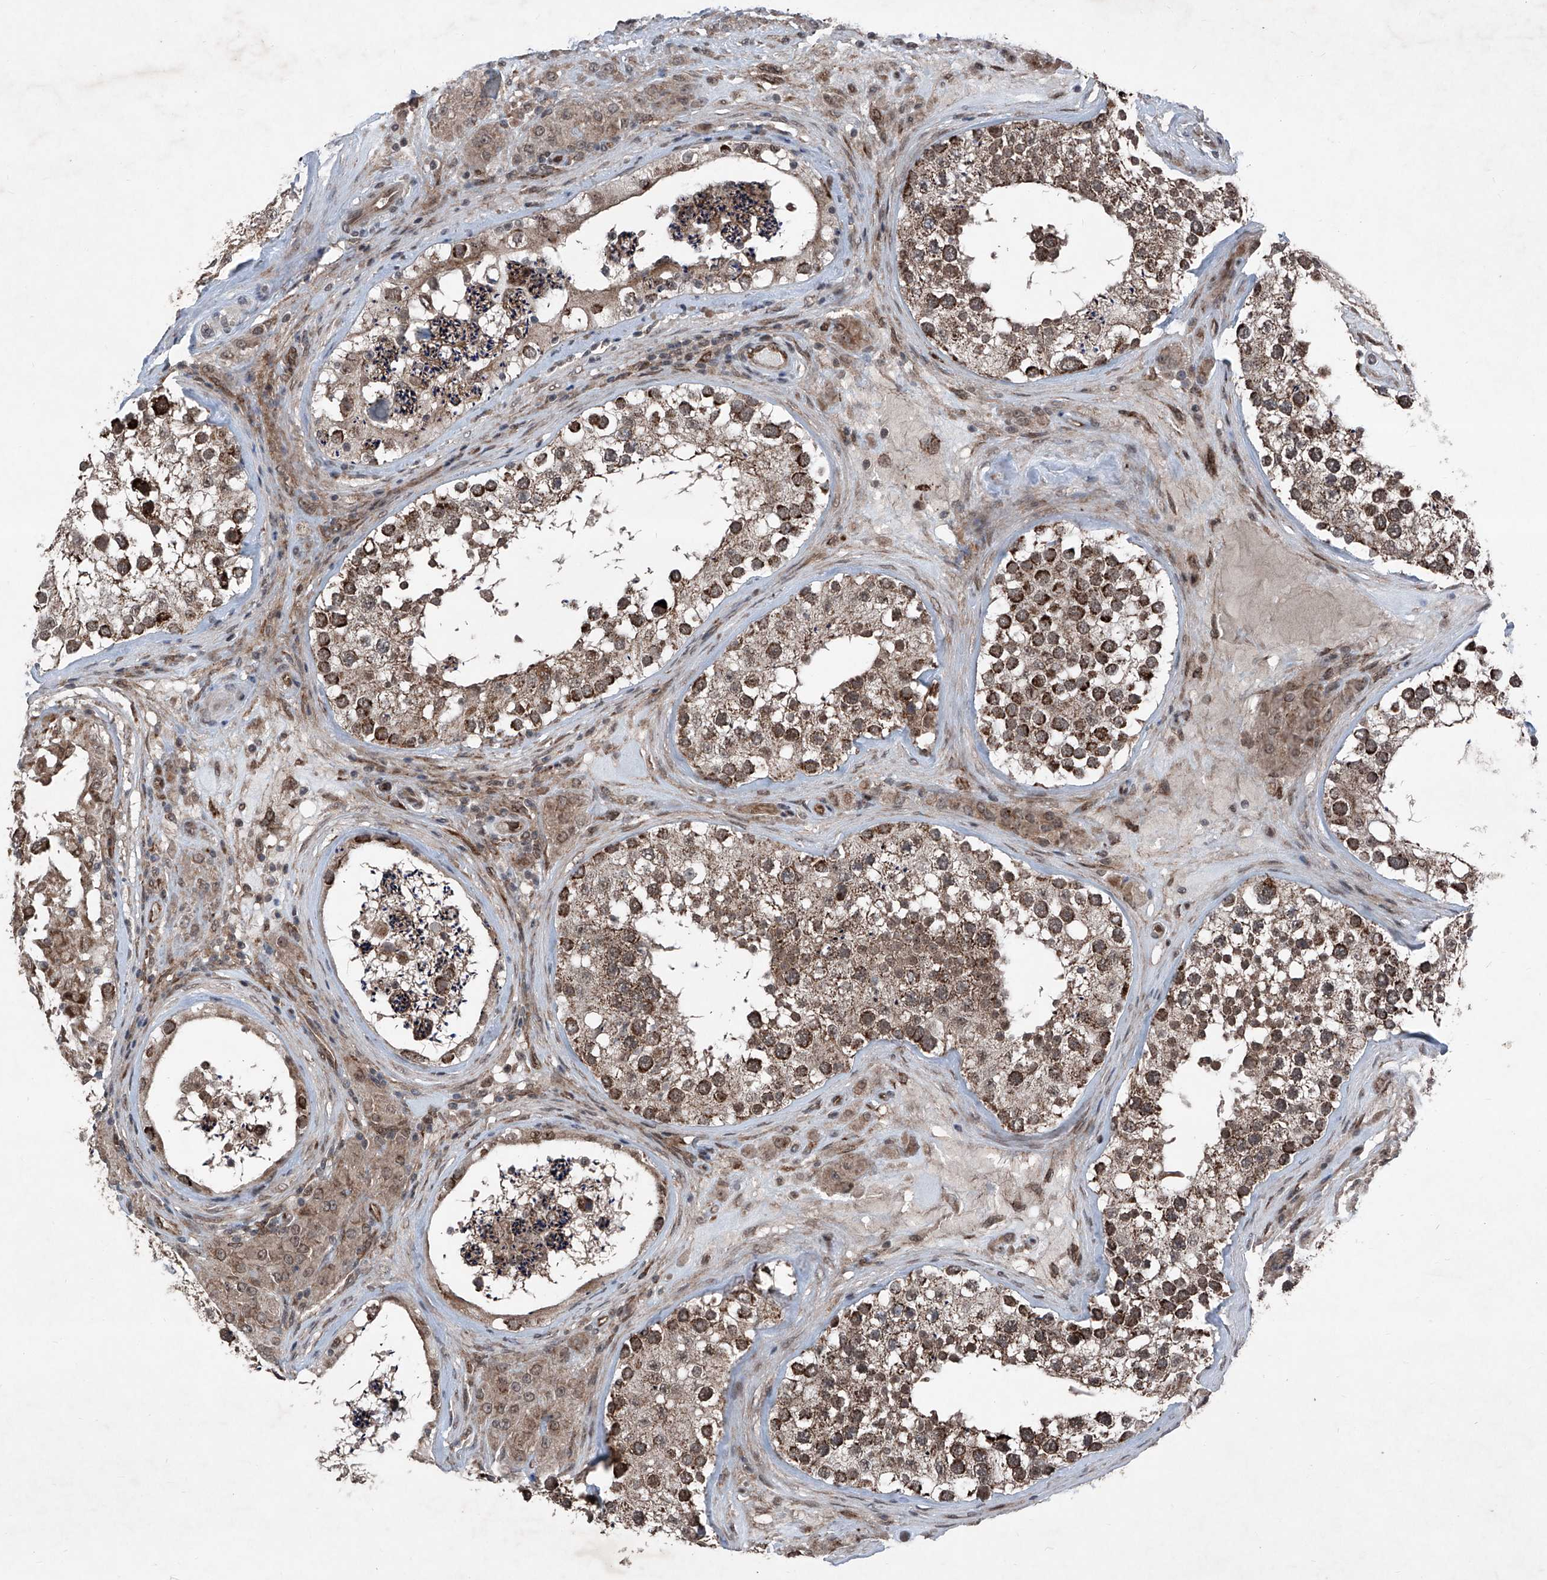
{"staining": {"intensity": "strong", "quantity": ">75%", "location": "cytoplasmic/membranous"}, "tissue": "testis", "cell_type": "Cells in seminiferous ducts", "image_type": "normal", "snomed": [{"axis": "morphology", "description": "Normal tissue, NOS"}, {"axis": "topography", "description": "Testis"}], "caption": "Immunohistochemistry (DAB) staining of unremarkable human testis demonstrates strong cytoplasmic/membranous protein staining in approximately >75% of cells in seminiferous ducts.", "gene": "COA7", "patient": {"sex": "male", "age": 46}}